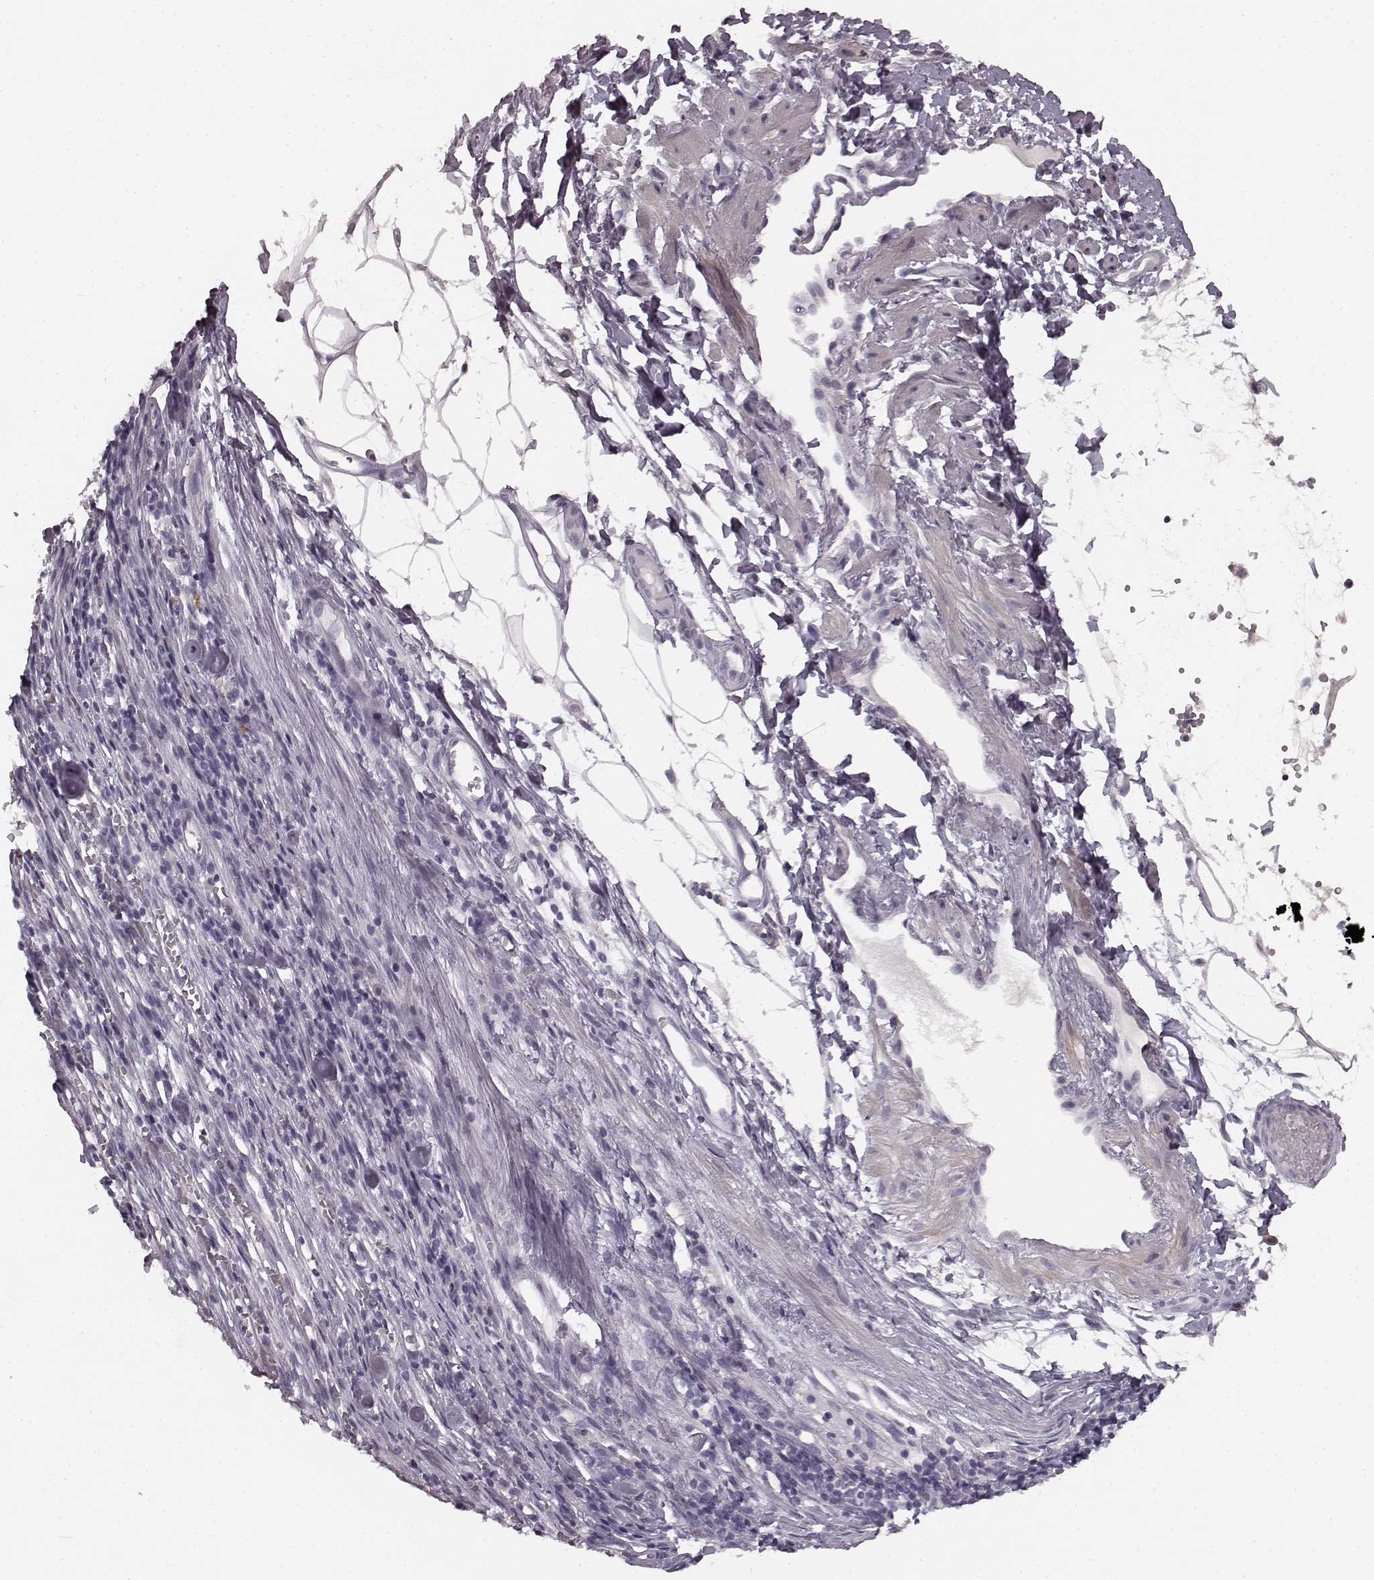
{"staining": {"intensity": "negative", "quantity": "none", "location": "none"}, "tissue": "melanoma", "cell_type": "Tumor cells", "image_type": "cancer", "snomed": [{"axis": "morphology", "description": "Malignant melanoma, Metastatic site"}, {"axis": "topography", "description": "Lymph node"}], "caption": "Tumor cells show no significant protein positivity in melanoma.", "gene": "RIT2", "patient": {"sex": "female", "age": 64}}